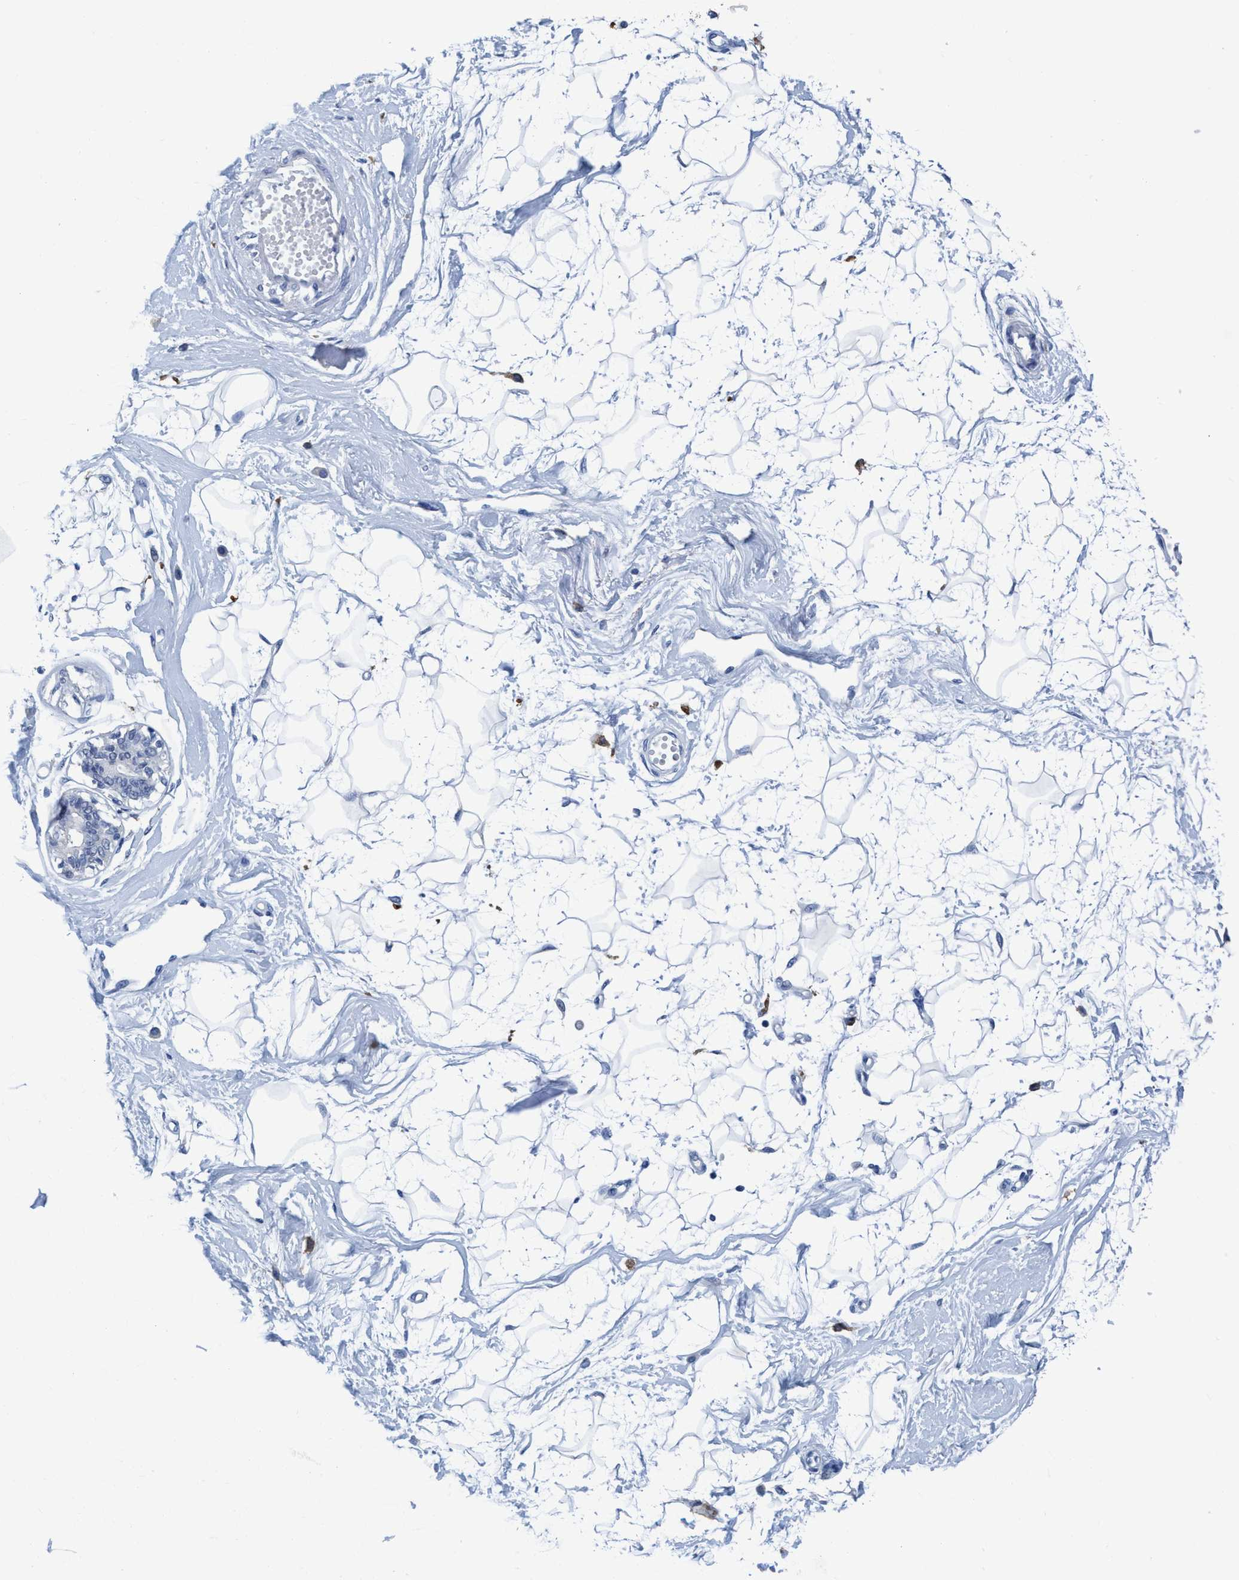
{"staining": {"intensity": "negative", "quantity": "none", "location": "none"}, "tissue": "breast", "cell_type": "Adipocytes", "image_type": "normal", "snomed": [{"axis": "morphology", "description": "Normal tissue, NOS"}, {"axis": "topography", "description": "Breast"}], "caption": "Image shows no significant protein positivity in adipocytes of normal breast.", "gene": "DNAI1", "patient": {"sex": "female", "age": 45}}